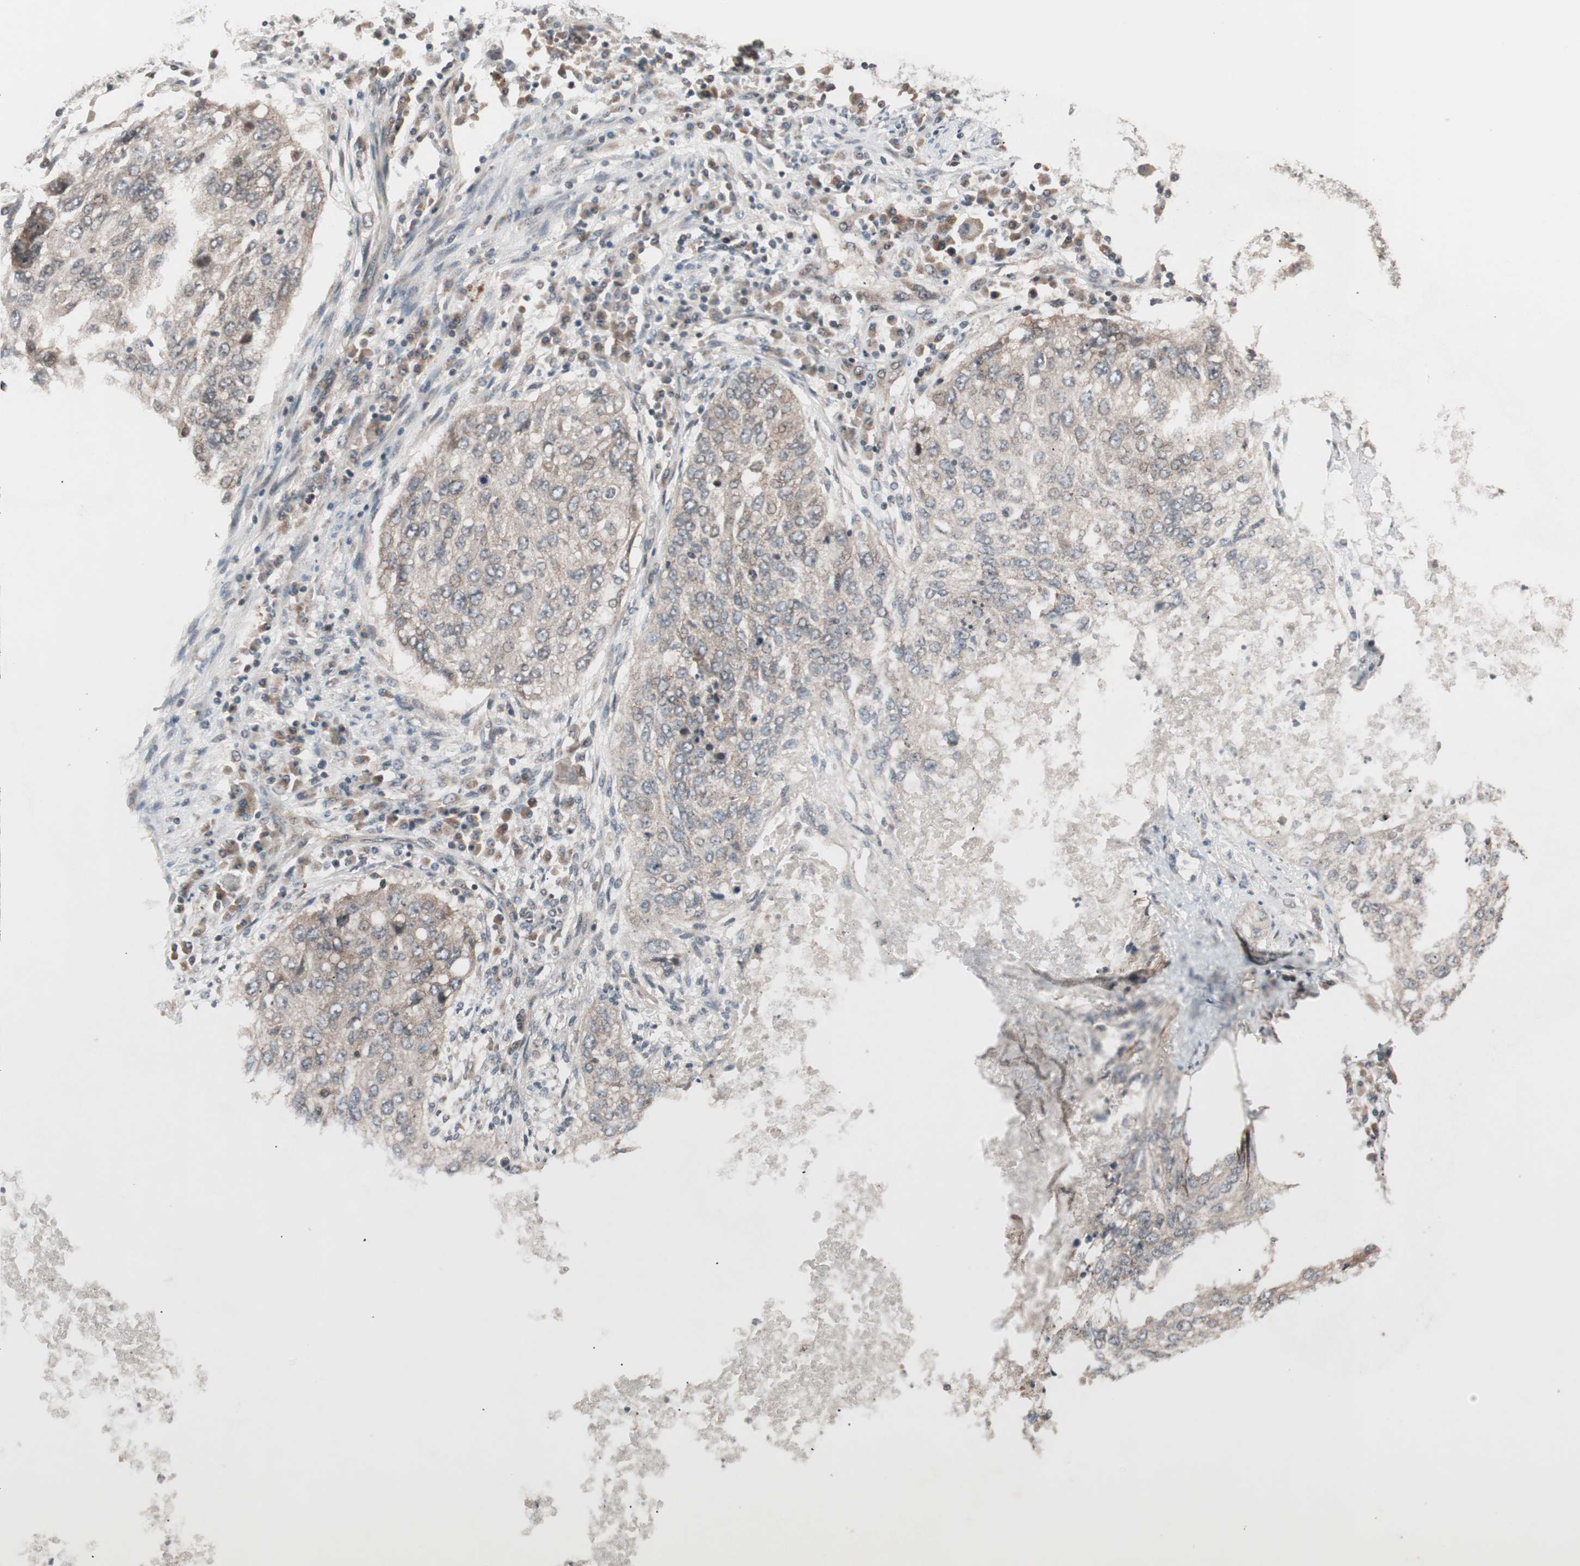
{"staining": {"intensity": "weak", "quantity": ">75%", "location": "cytoplasmic/membranous"}, "tissue": "lung cancer", "cell_type": "Tumor cells", "image_type": "cancer", "snomed": [{"axis": "morphology", "description": "Squamous cell carcinoma, NOS"}, {"axis": "topography", "description": "Lung"}], "caption": "An immunohistochemistry photomicrograph of neoplastic tissue is shown. Protein staining in brown shows weak cytoplasmic/membranous positivity in squamous cell carcinoma (lung) within tumor cells.", "gene": "FBXO5", "patient": {"sex": "female", "age": 63}}